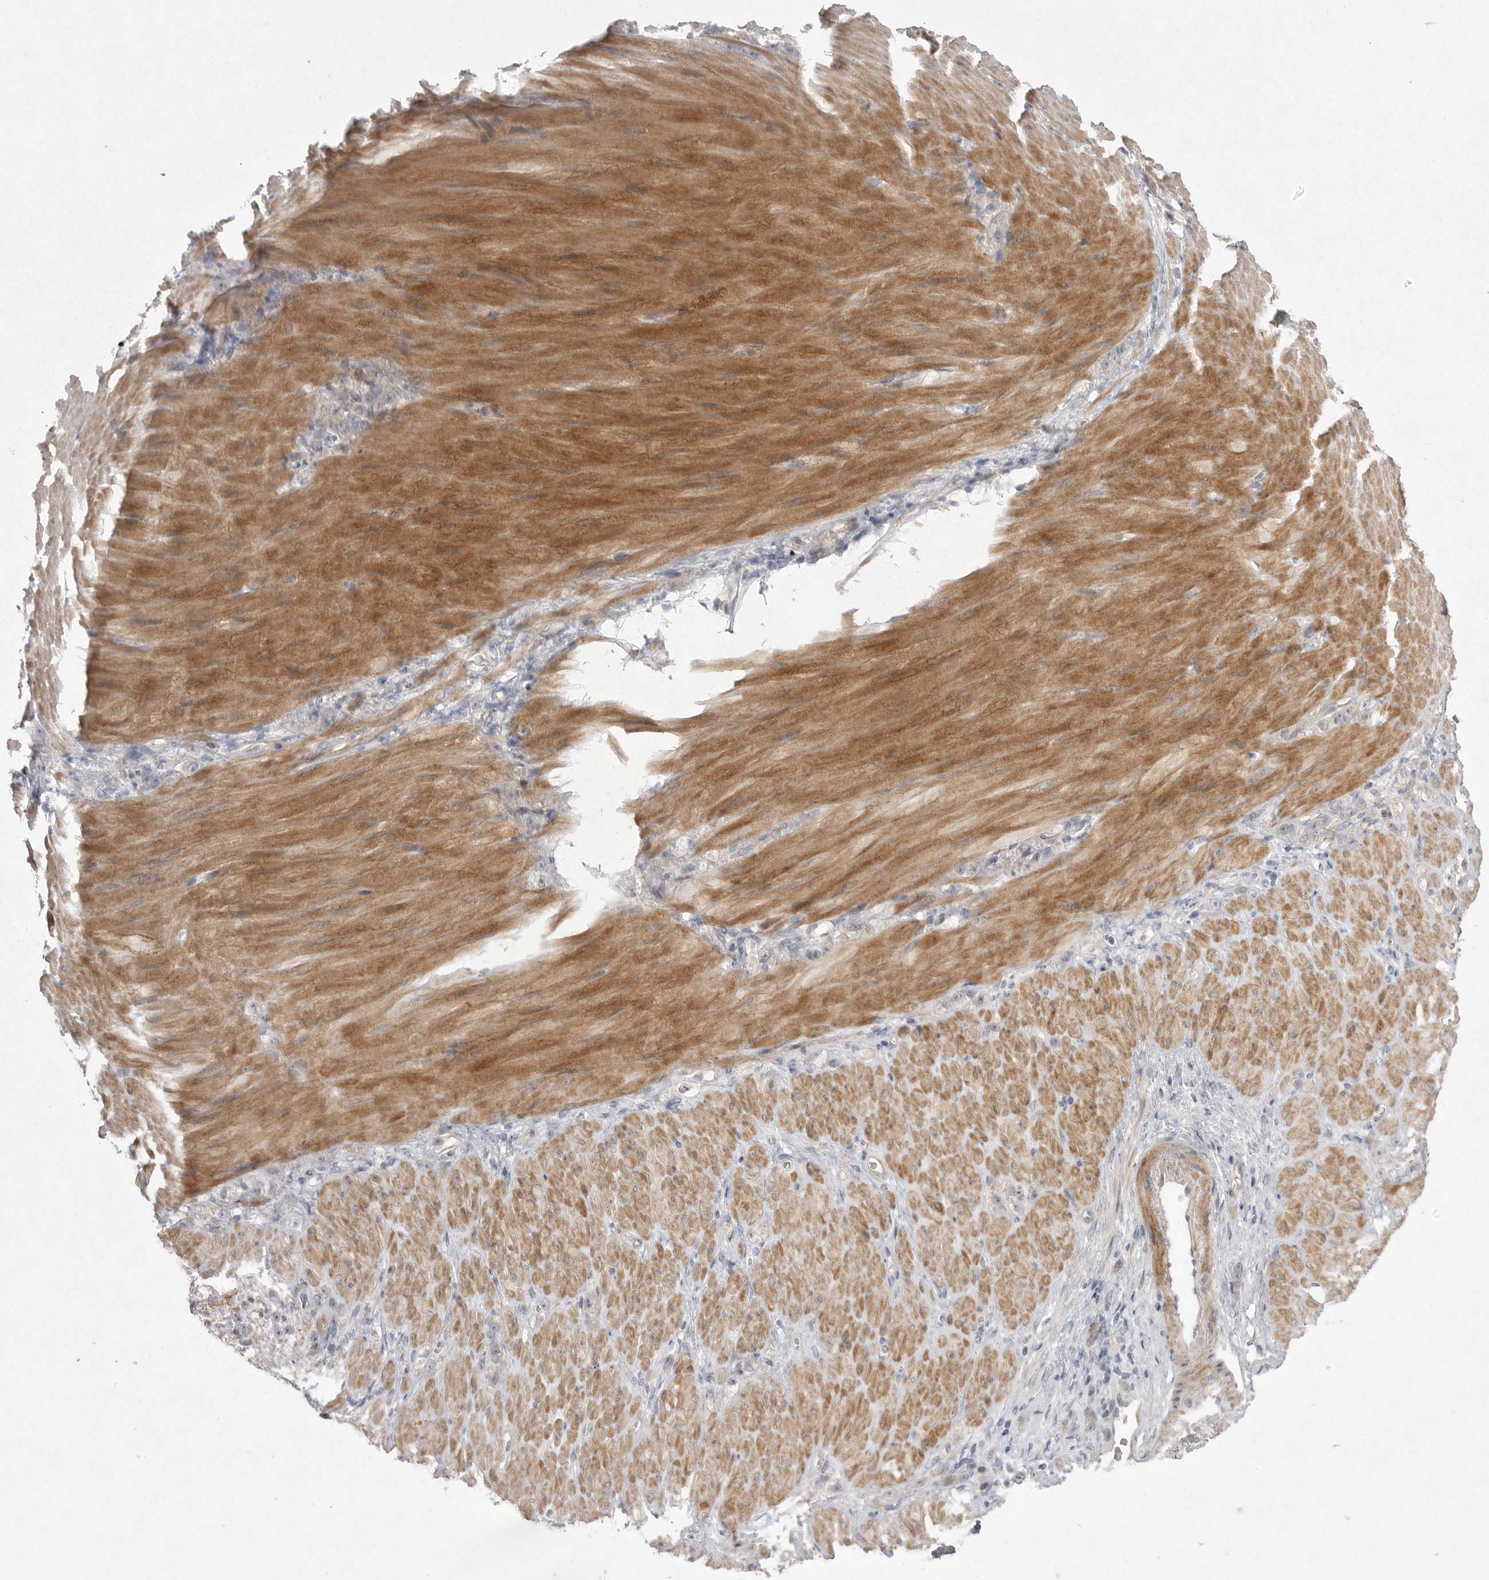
{"staining": {"intensity": "negative", "quantity": "none", "location": "none"}, "tissue": "stomach cancer", "cell_type": "Tumor cells", "image_type": "cancer", "snomed": [{"axis": "morphology", "description": "Normal tissue, NOS"}, {"axis": "morphology", "description": "Adenocarcinoma, NOS"}, {"axis": "topography", "description": "Stomach"}], "caption": "The IHC histopathology image has no significant positivity in tumor cells of stomach cancer tissue. (Stains: DAB IHC with hematoxylin counter stain, Microscopy: brightfield microscopy at high magnification).", "gene": "VANGL2", "patient": {"sex": "male", "age": 82}}